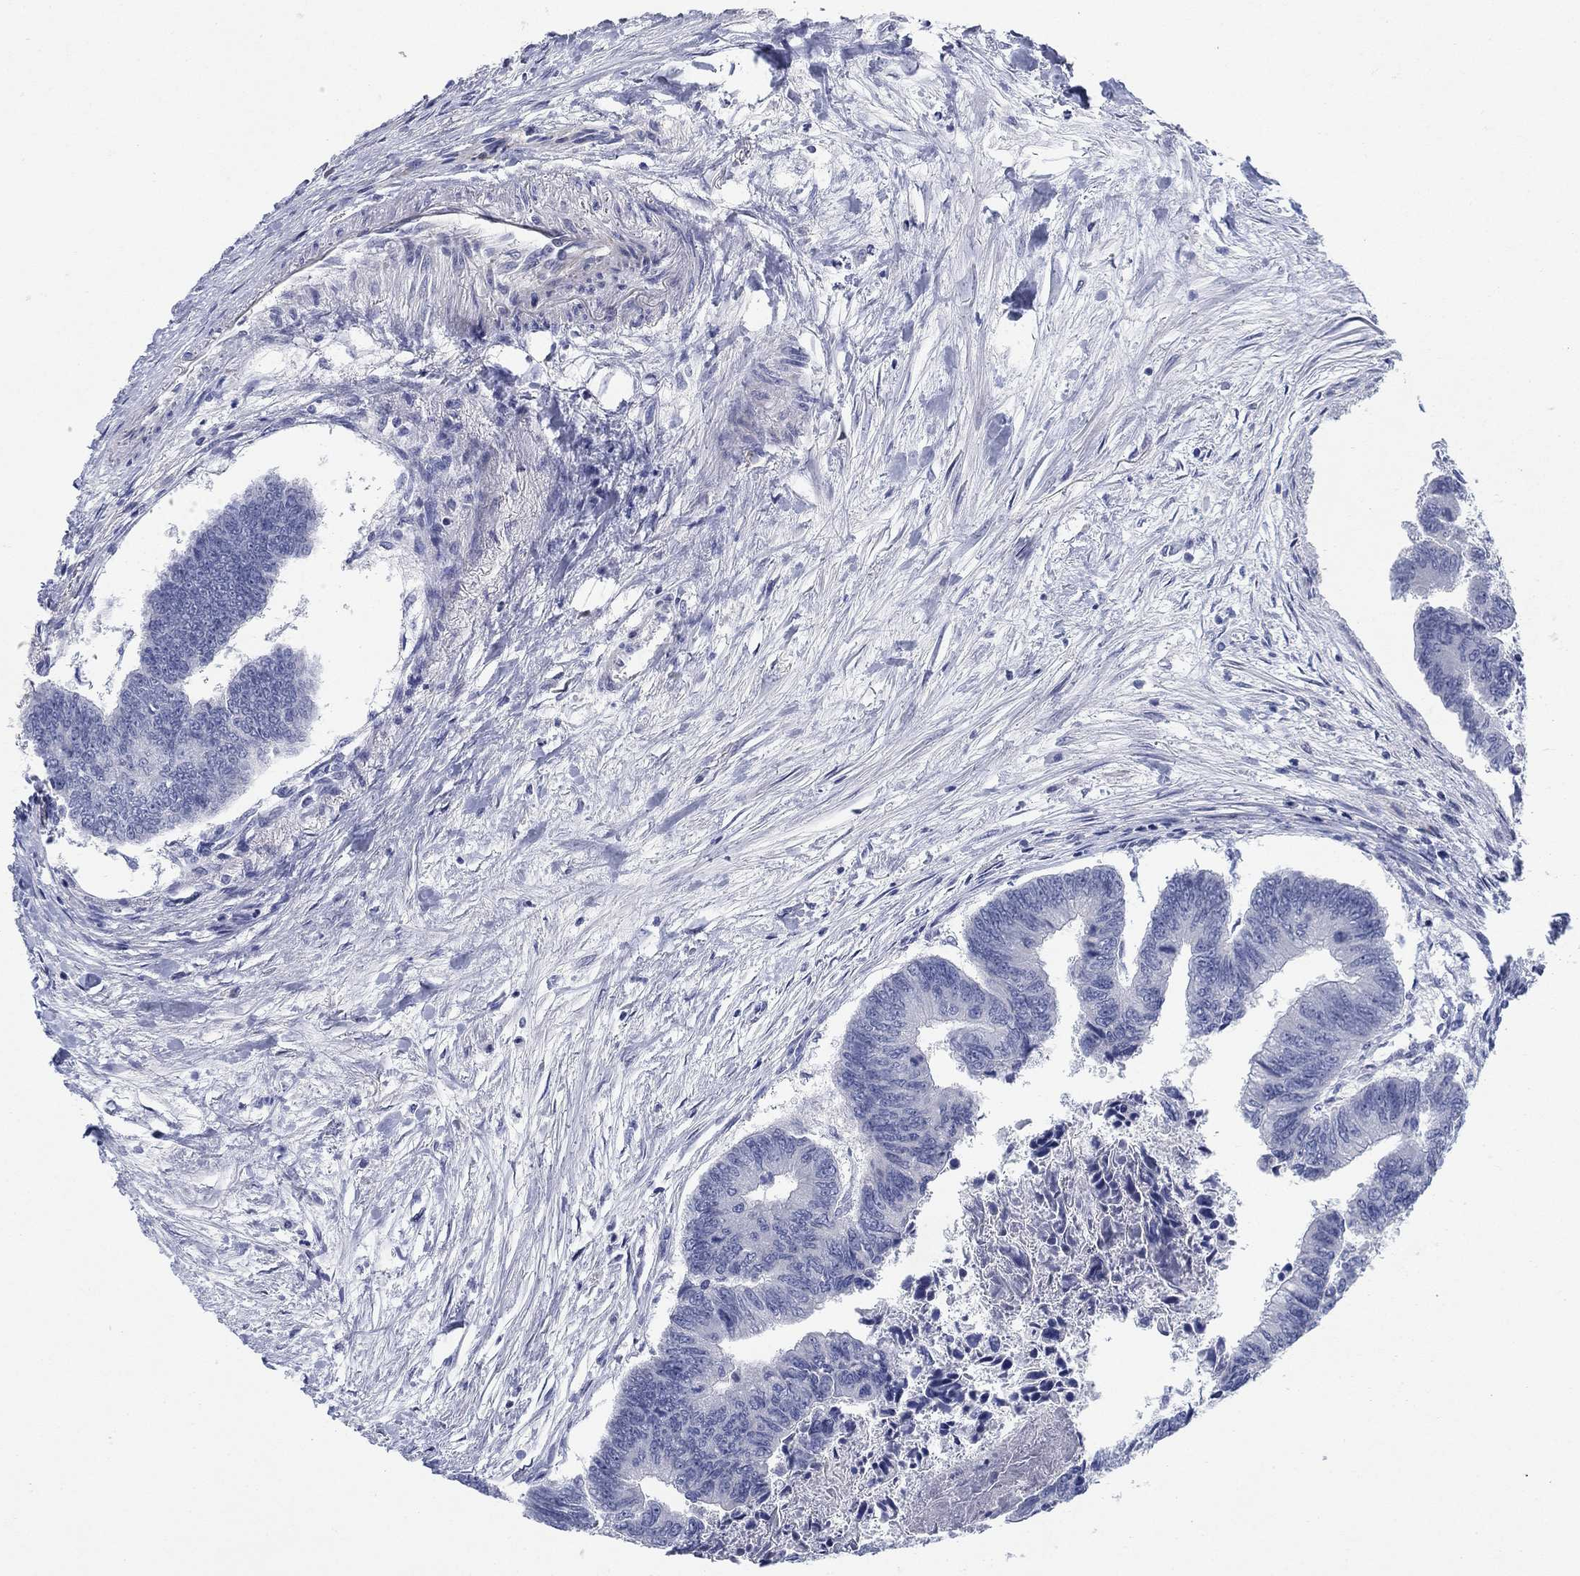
{"staining": {"intensity": "negative", "quantity": "none", "location": "none"}, "tissue": "colorectal cancer", "cell_type": "Tumor cells", "image_type": "cancer", "snomed": [{"axis": "morphology", "description": "Adenocarcinoma, NOS"}, {"axis": "topography", "description": "Colon"}], "caption": "Immunohistochemical staining of colorectal cancer (adenocarcinoma) exhibits no significant positivity in tumor cells.", "gene": "DNER", "patient": {"sex": "female", "age": 65}}